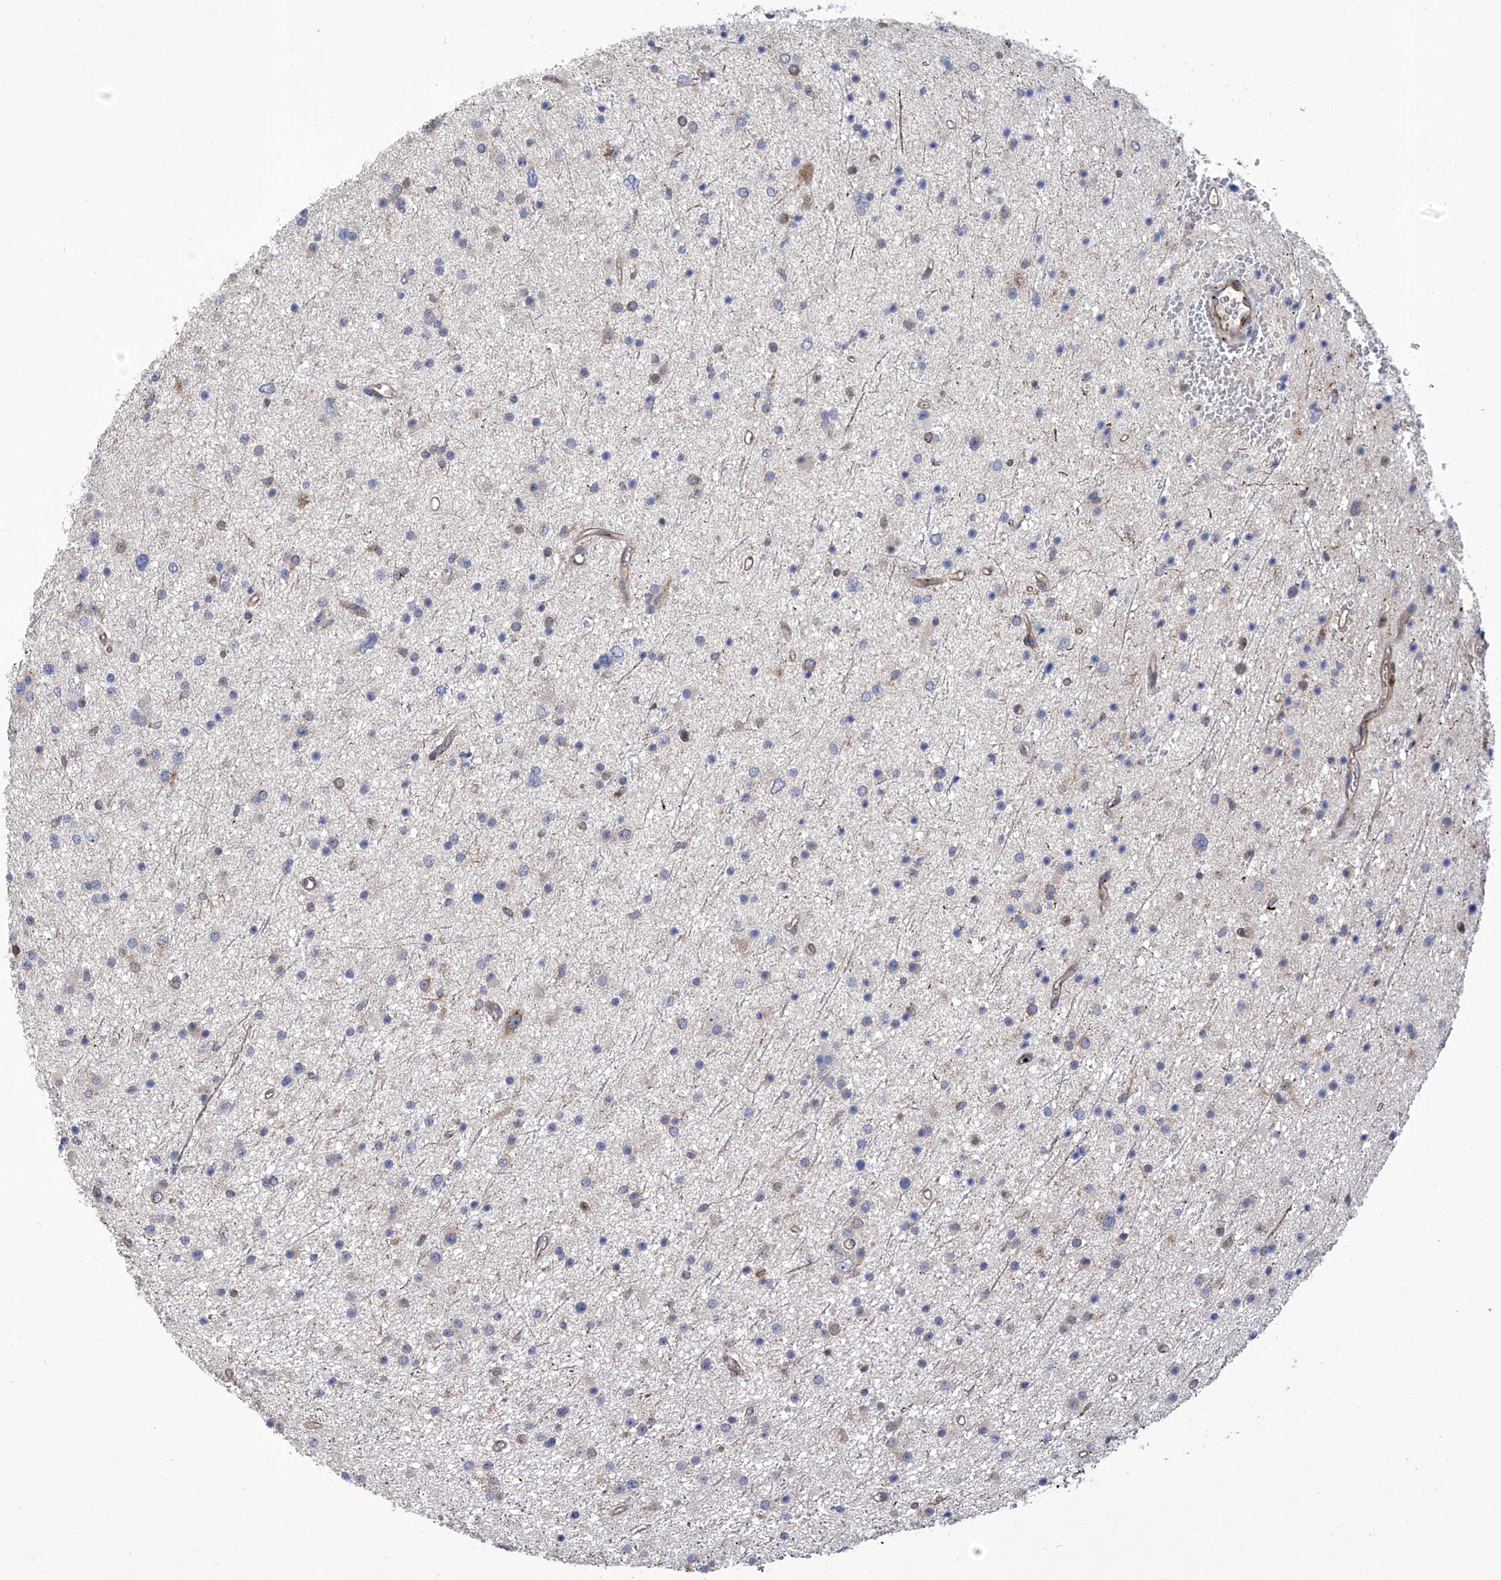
{"staining": {"intensity": "weak", "quantity": "<25%", "location": "cytoplasmic/membranous"}, "tissue": "glioma", "cell_type": "Tumor cells", "image_type": "cancer", "snomed": [{"axis": "morphology", "description": "Glioma, malignant, Low grade"}, {"axis": "topography", "description": "Cerebral cortex"}], "caption": "Immunohistochemical staining of human glioma displays no significant positivity in tumor cells.", "gene": "TJAP1", "patient": {"sex": "female", "age": 39}}